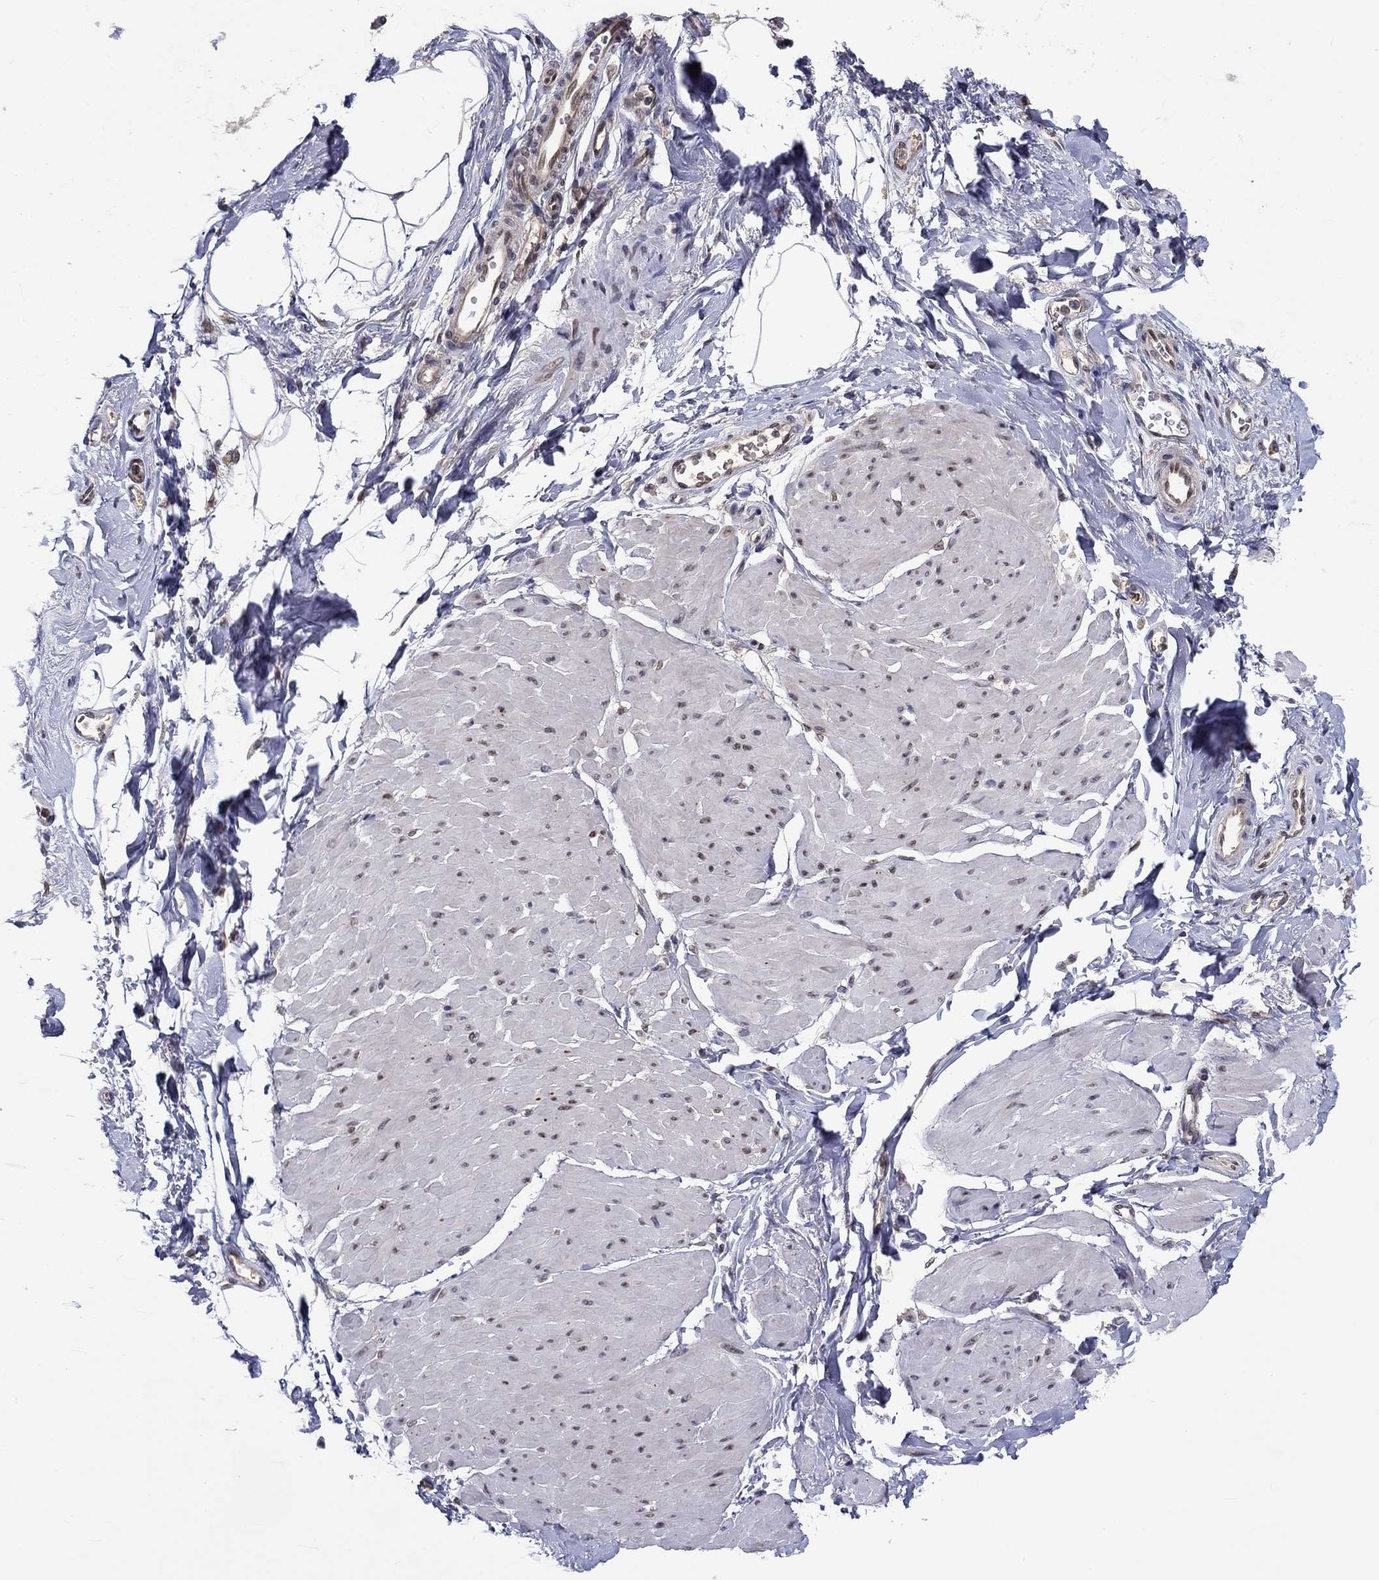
{"staining": {"intensity": "negative", "quantity": "none", "location": "none"}, "tissue": "smooth muscle", "cell_type": "Smooth muscle cells", "image_type": "normal", "snomed": [{"axis": "morphology", "description": "Normal tissue, NOS"}, {"axis": "topography", "description": "Adipose tissue"}, {"axis": "topography", "description": "Smooth muscle"}, {"axis": "topography", "description": "Peripheral nerve tissue"}], "caption": "This photomicrograph is of normal smooth muscle stained with immunohistochemistry to label a protein in brown with the nuclei are counter-stained blue. There is no expression in smooth muscle cells.", "gene": "CETN3", "patient": {"sex": "male", "age": 83}}